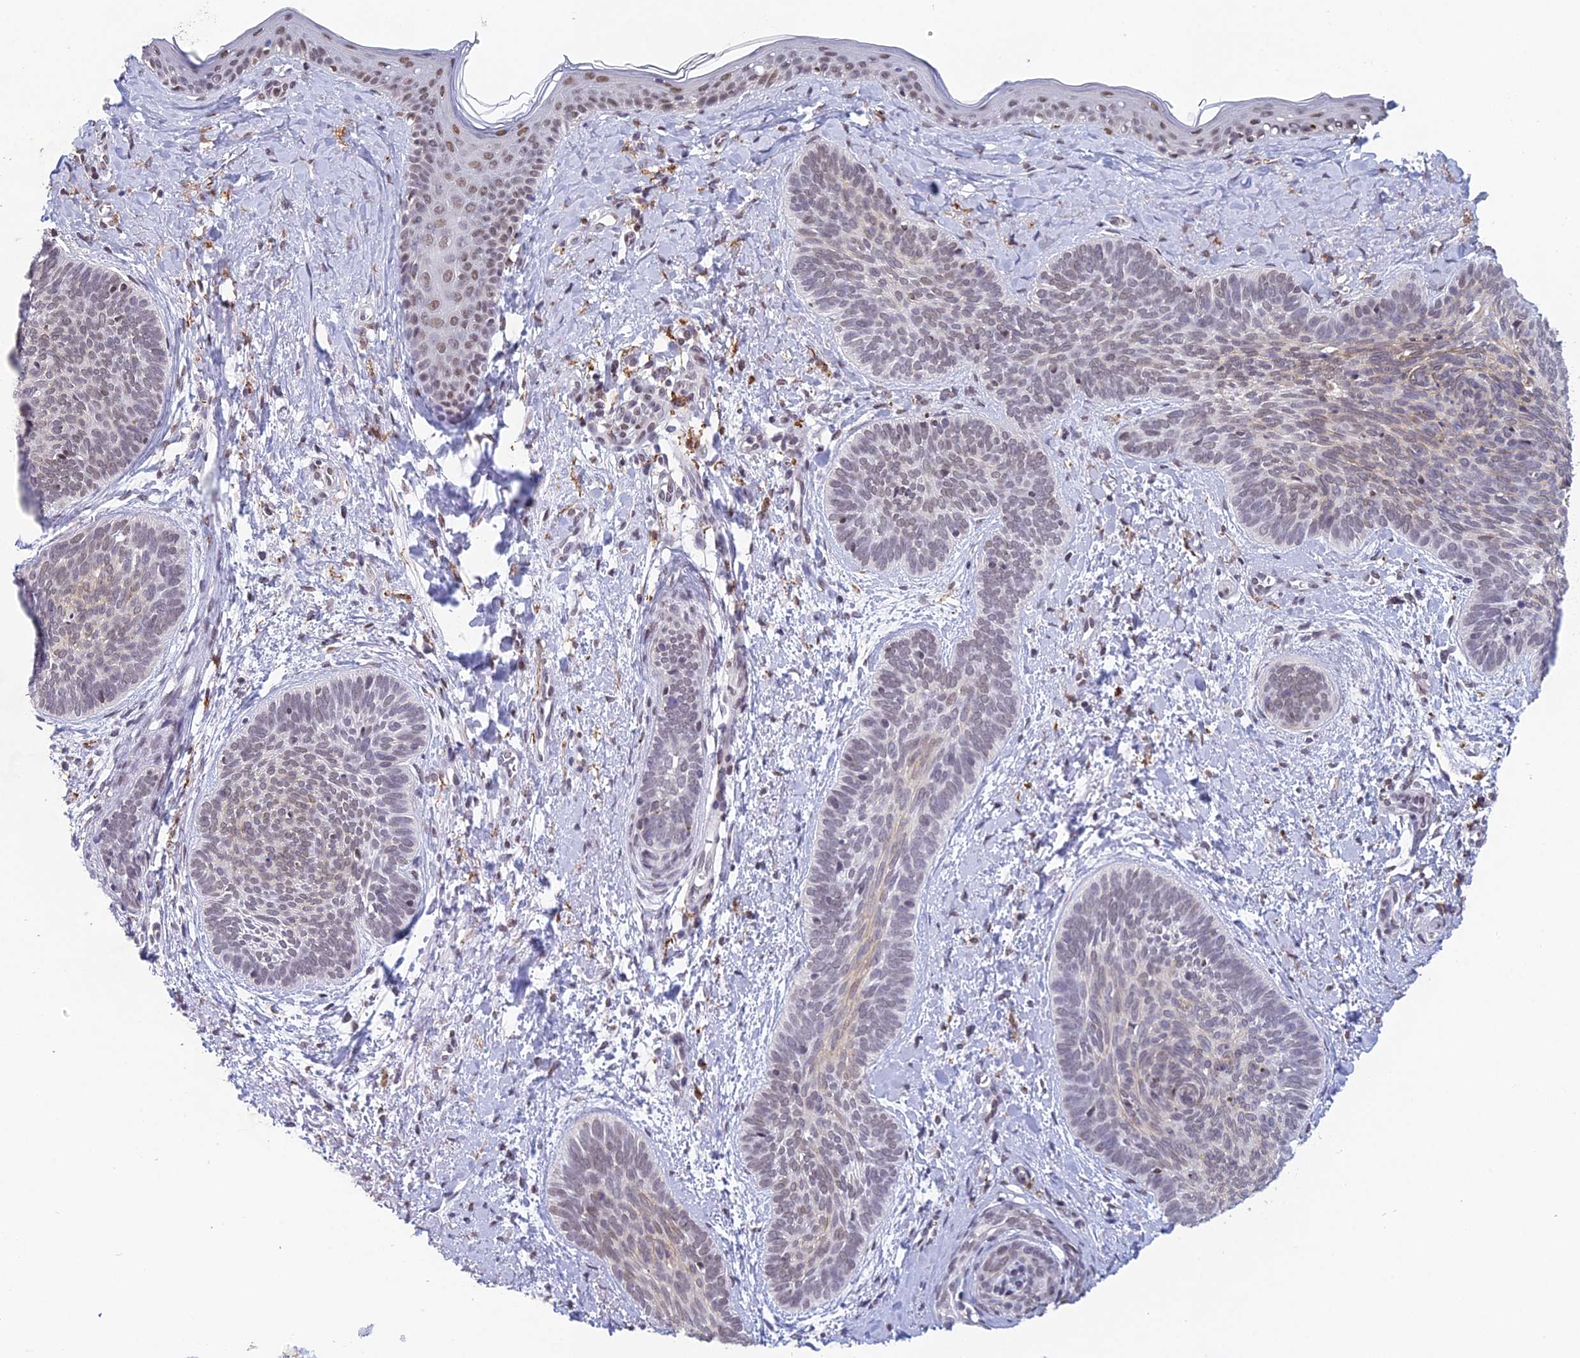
{"staining": {"intensity": "weak", "quantity": "25%-75%", "location": "nuclear"}, "tissue": "skin cancer", "cell_type": "Tumor cells", "image_type": "cancer", "snomed": [{"axis": "morphology", "description": "Basal cell carcinoma"}, {"axis": "topography", "description": "Skin"}], "caption": "Skin cancer (basal cell carcinoma) was stained to show a protein in brown. There is low levels of weak nuclear positivity in about 25%-75% of tumor cells.", "gene": "ABHD17A", "patient": {"sex": "female", "age": 81}}